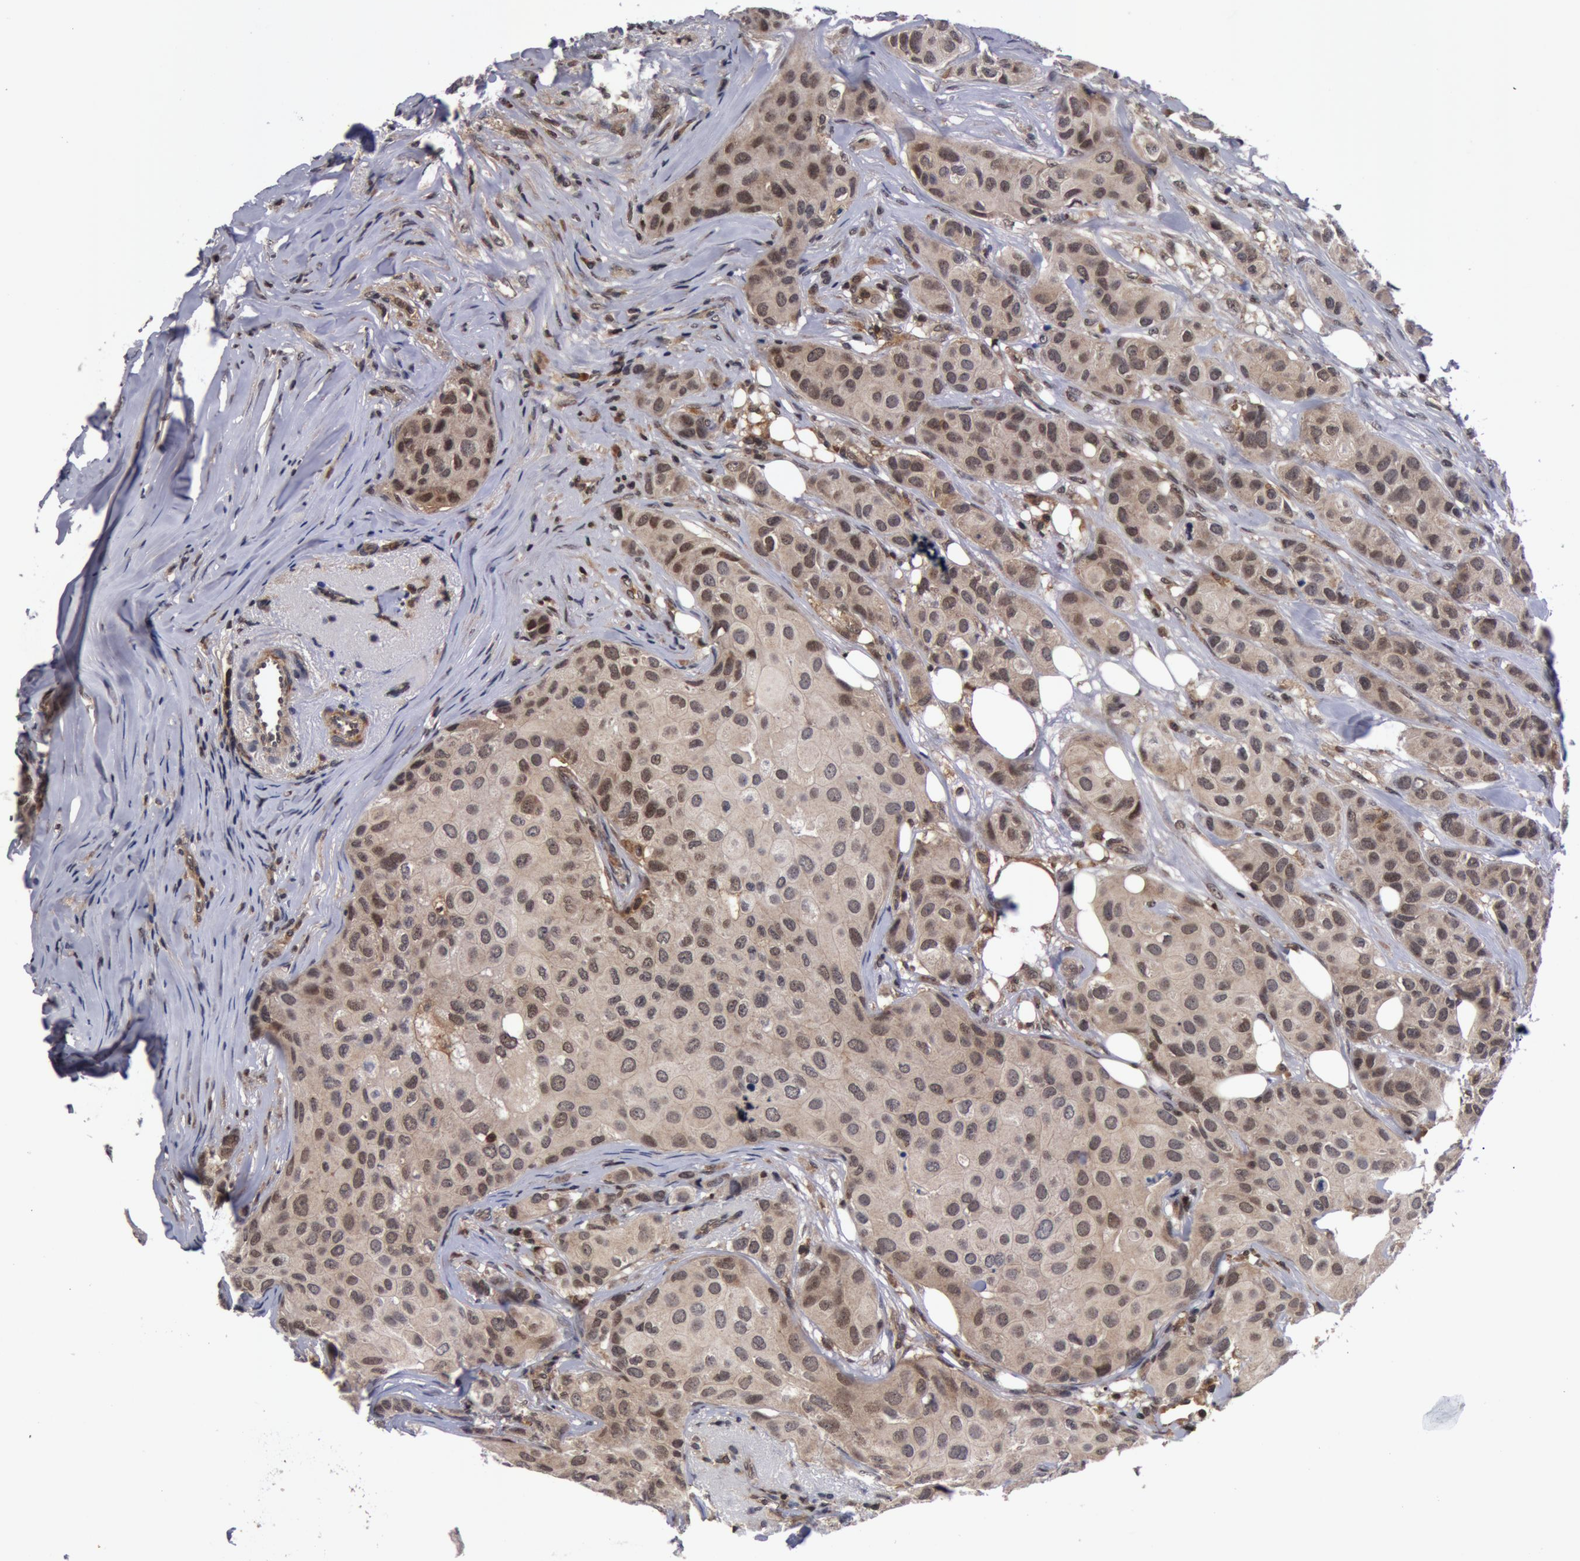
{"staining": {"intensity": "weak", "quantity": "25%-75%", "location": "nuclear"}, "tissue": "breast cancer", "cell_type": "Tumor cells", "image_type": "cancer", "snomed": [{"axis": "morphology", "description": "Duct carcinoma"}, {"axis": "topography", "description": "Breast"}], "caption": "Weak nuclear staining for a protein is appreciated in about 25%-75% of tumor cells of intraductal carcinoma (breast) using immunohistochemistry.", "gene": "ZNF350", "patient": {"sex": "female", "age": 68}}